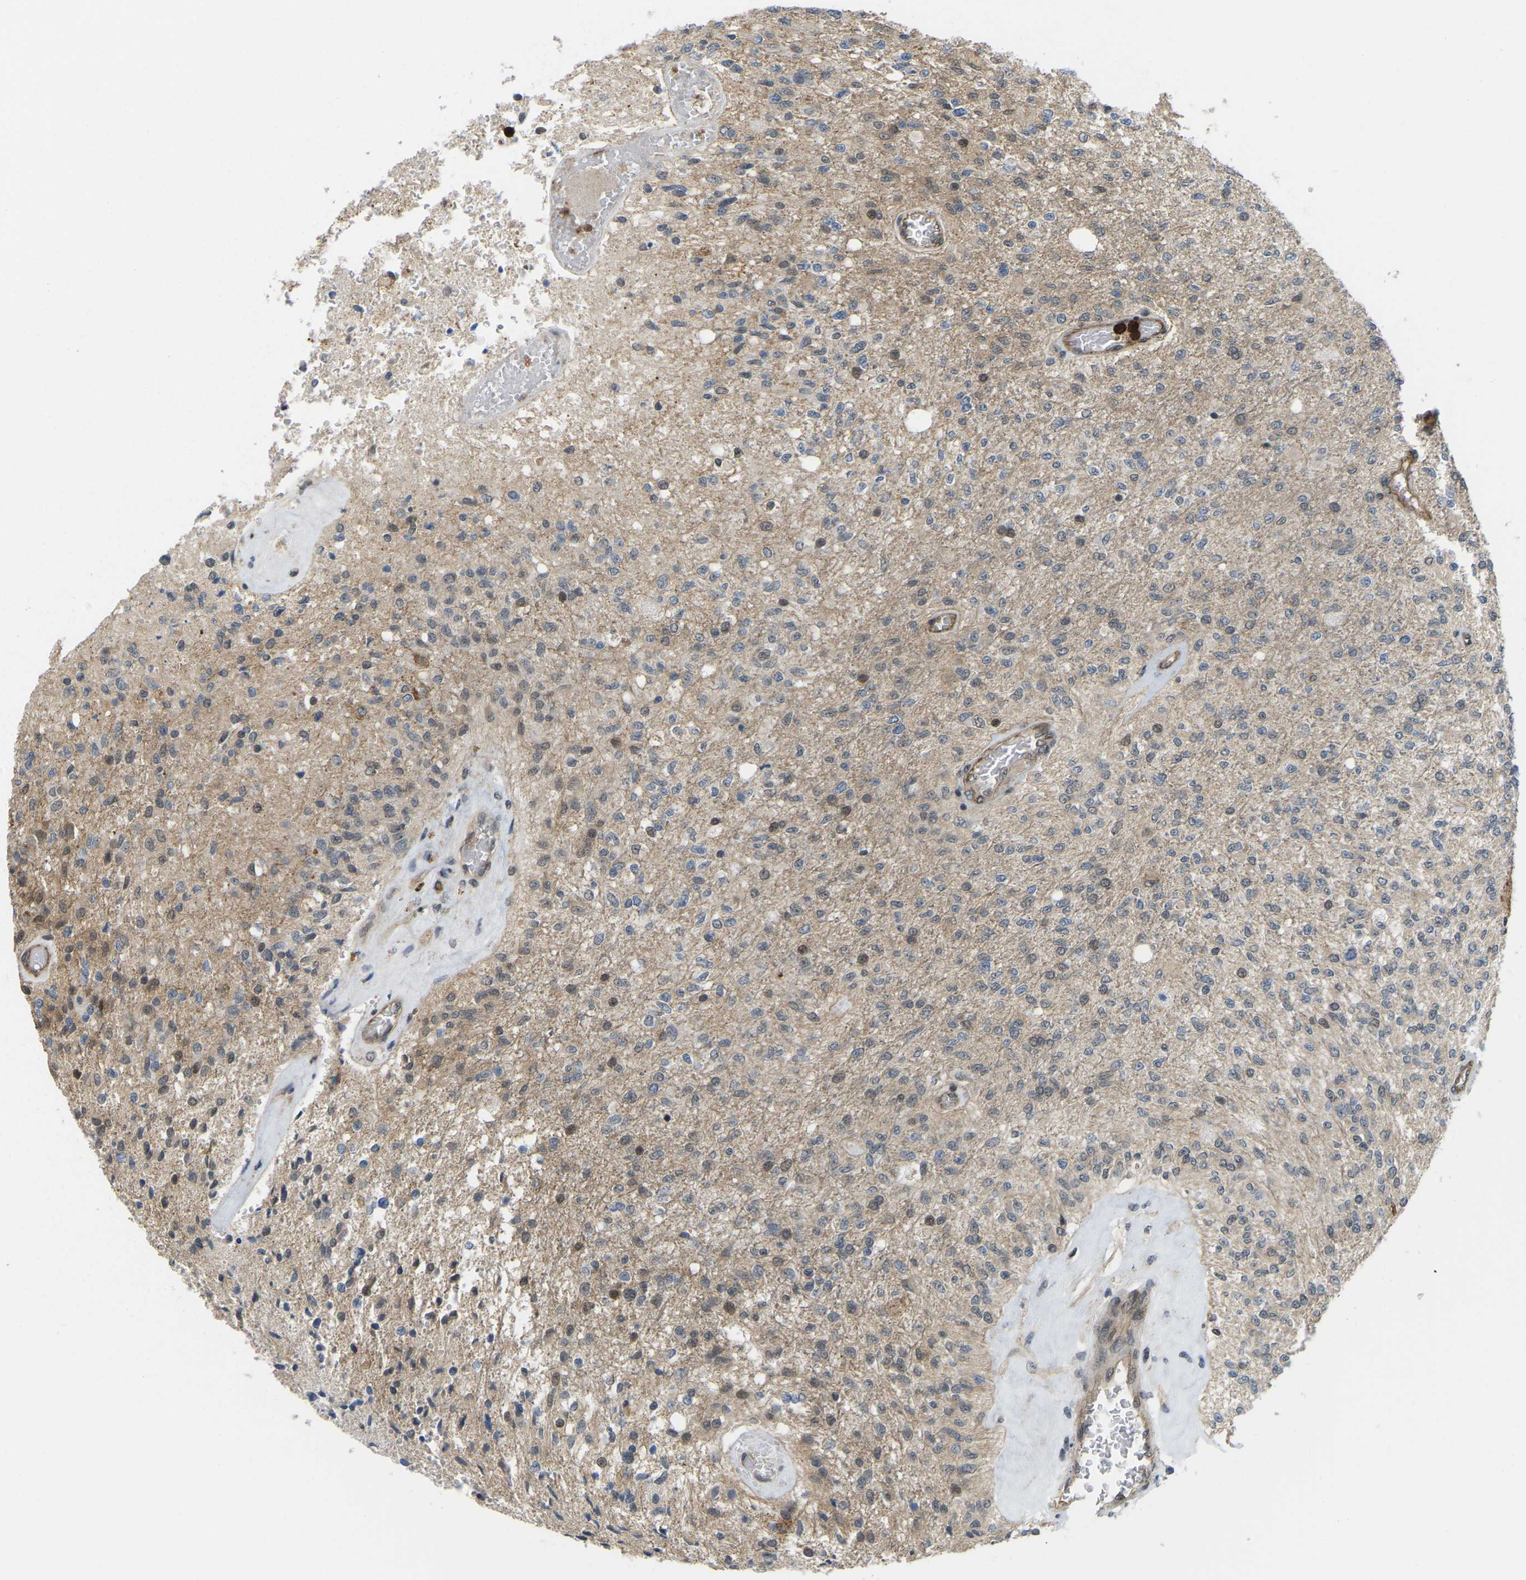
{"staining": {"intensity": "moderate", "quantity": "<25%", "location": "nuclear"}, "tissue": "glioma", "cell_type": "Tumor cells", "image_type": "cancer", "snomed": [{"axis": "morphology", "description": "Normal tissue, NOS"}, {"axis": "morphology", "description": "Glioma, malignant, High grade"}, {"axis": "topography", "description": "Cerebral cortex"}], "caption": "Protein staining demonstrates moderate nuclear expression in about <25% of tumor cells in glioma.", "gene": "SERPINB5", "patient": {"sex": "male", "age": 77}}